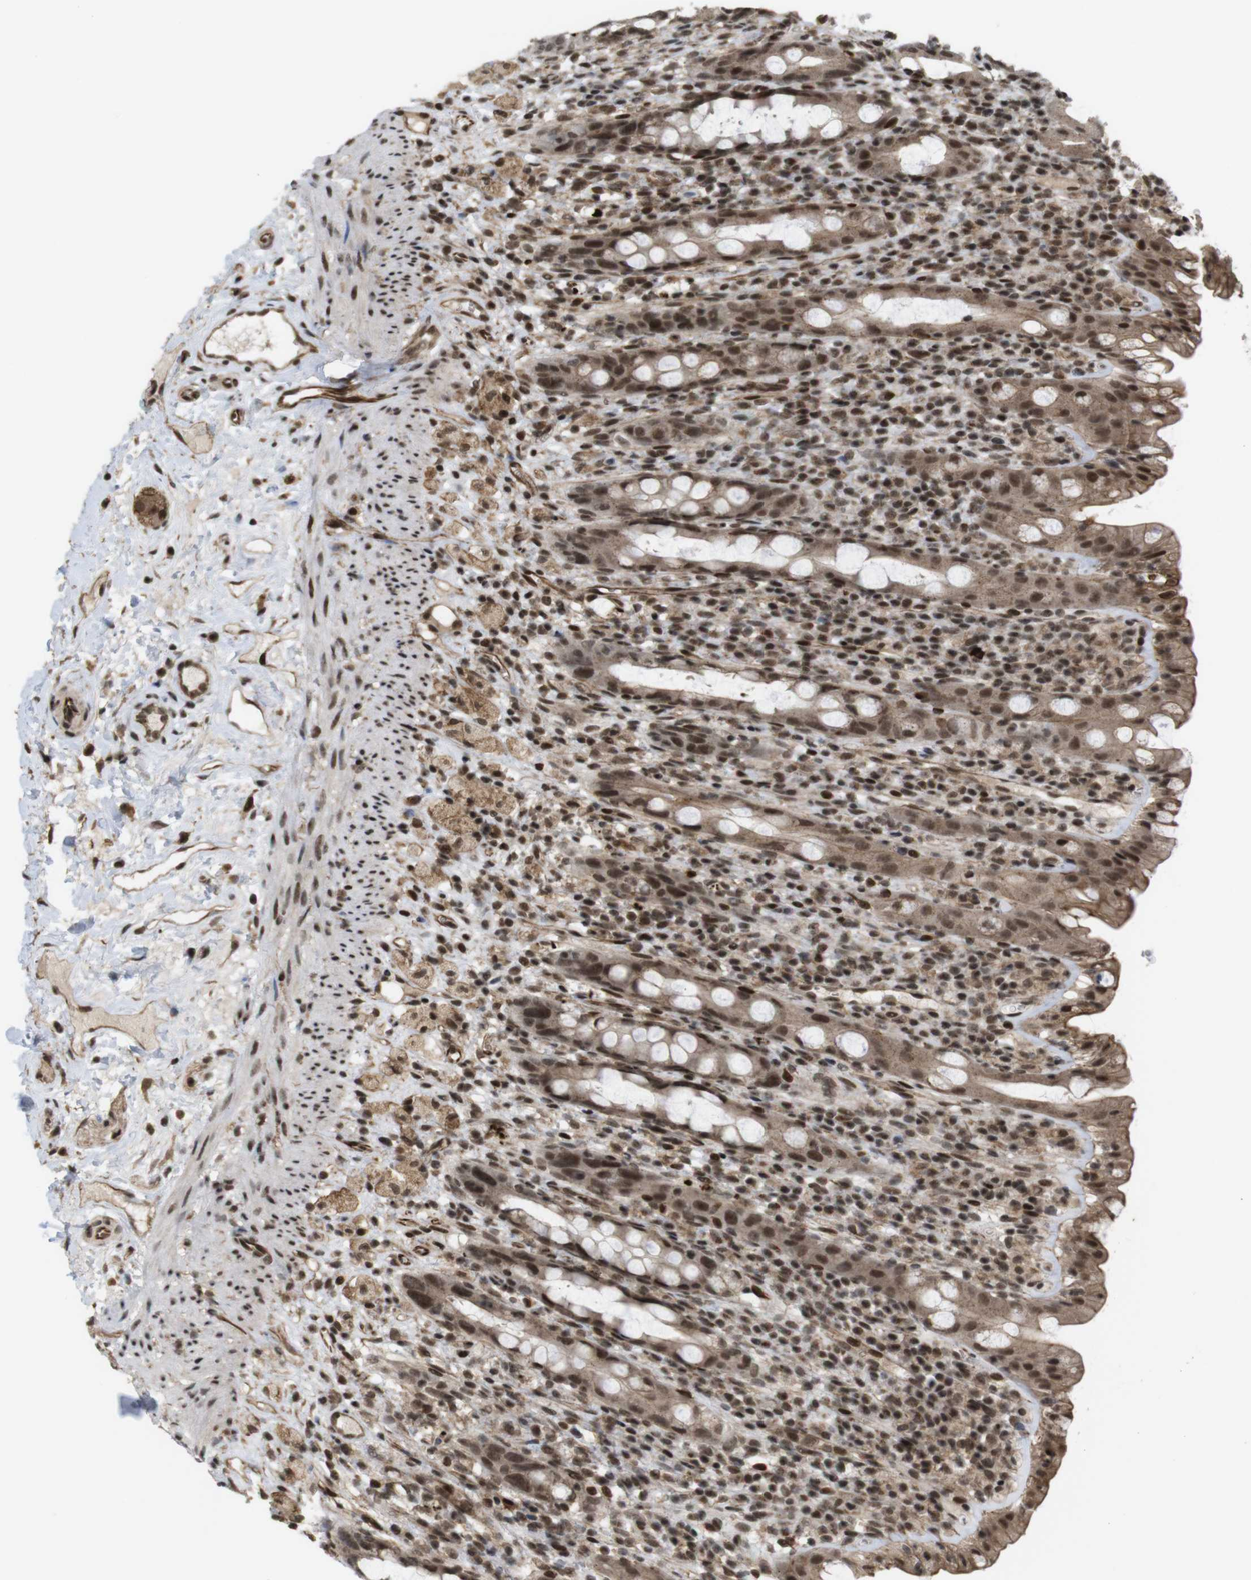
{"staining": {"intensity": "strong", "quantity": ">75%", "location": "cytoplasmic/membranous,nuclear"}, "tissue": "rectum", "cell_type": "Glandular cells", "image_type": "normal", "snomed": [{"axis": "morphology", "description": "Normal tissue, NOS"}, {"axis": "topography", "description": "Rectum"}], "caption": "This image reveals immunohistochemistry staining of benign human rectum, with high strong cytoplasmic/membranous,nuclear positivity in approximately >75% of glandular cells.", "gene": "SP2", "patient": {"sex": "male", "age": 44}}